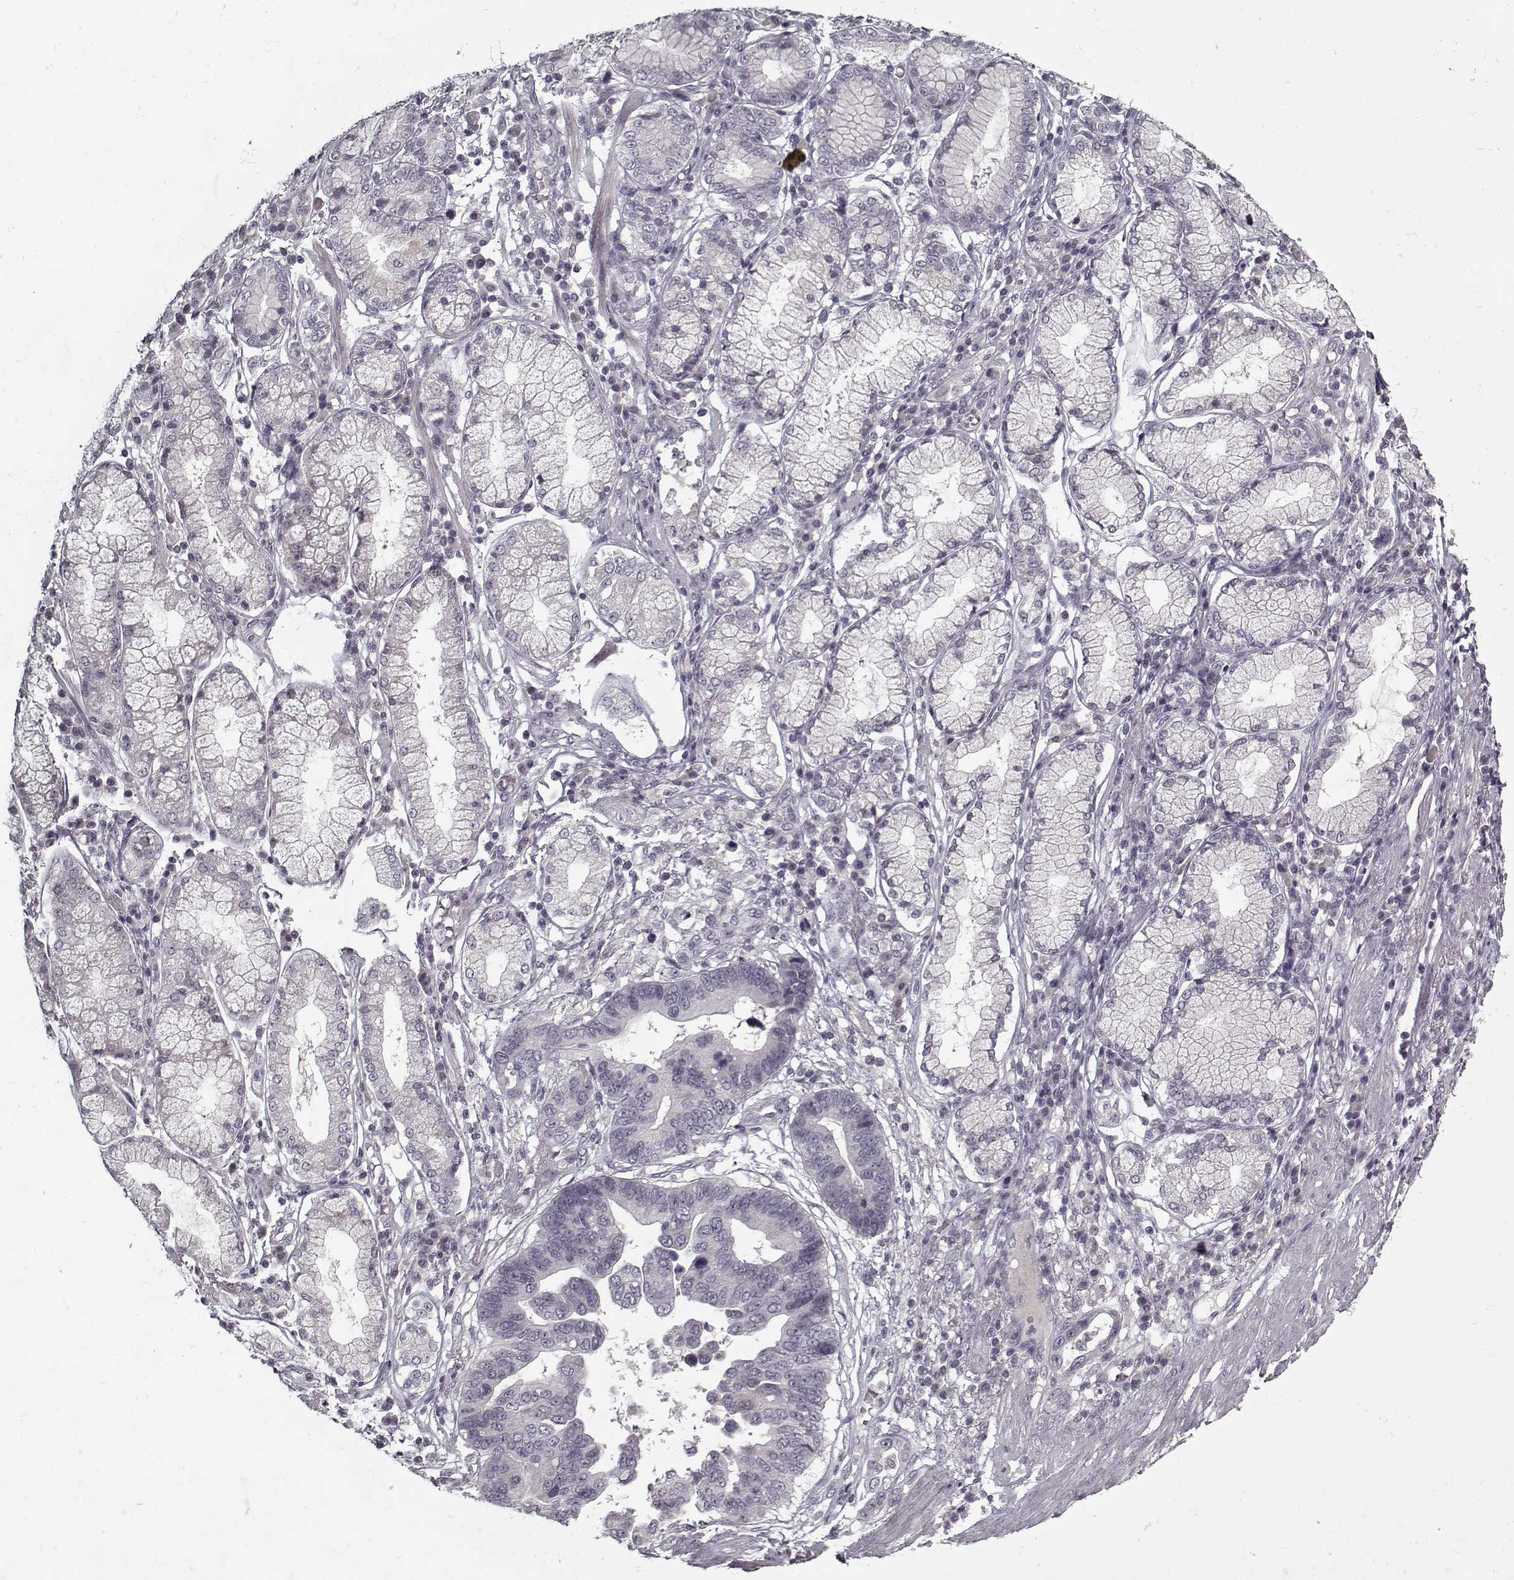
{"staining": {"intensity": "negative", "quantity": "none", "location": "none"}, "tissue": "stomach cancer", "cell_type": "Tumor cells", "image_type": "cancer", "snomed": [{"axis": "morphology", "description": "Adenocarcinoma, NOS"}, {"axis": "topography", "description": "Stomach"}], "caption": "Immunohistochemistry (IHC) of stomach cancer shows no staining in tumor cells.", "gene": "LAMA2", "patient": {"sex": "male", "age": 84}}